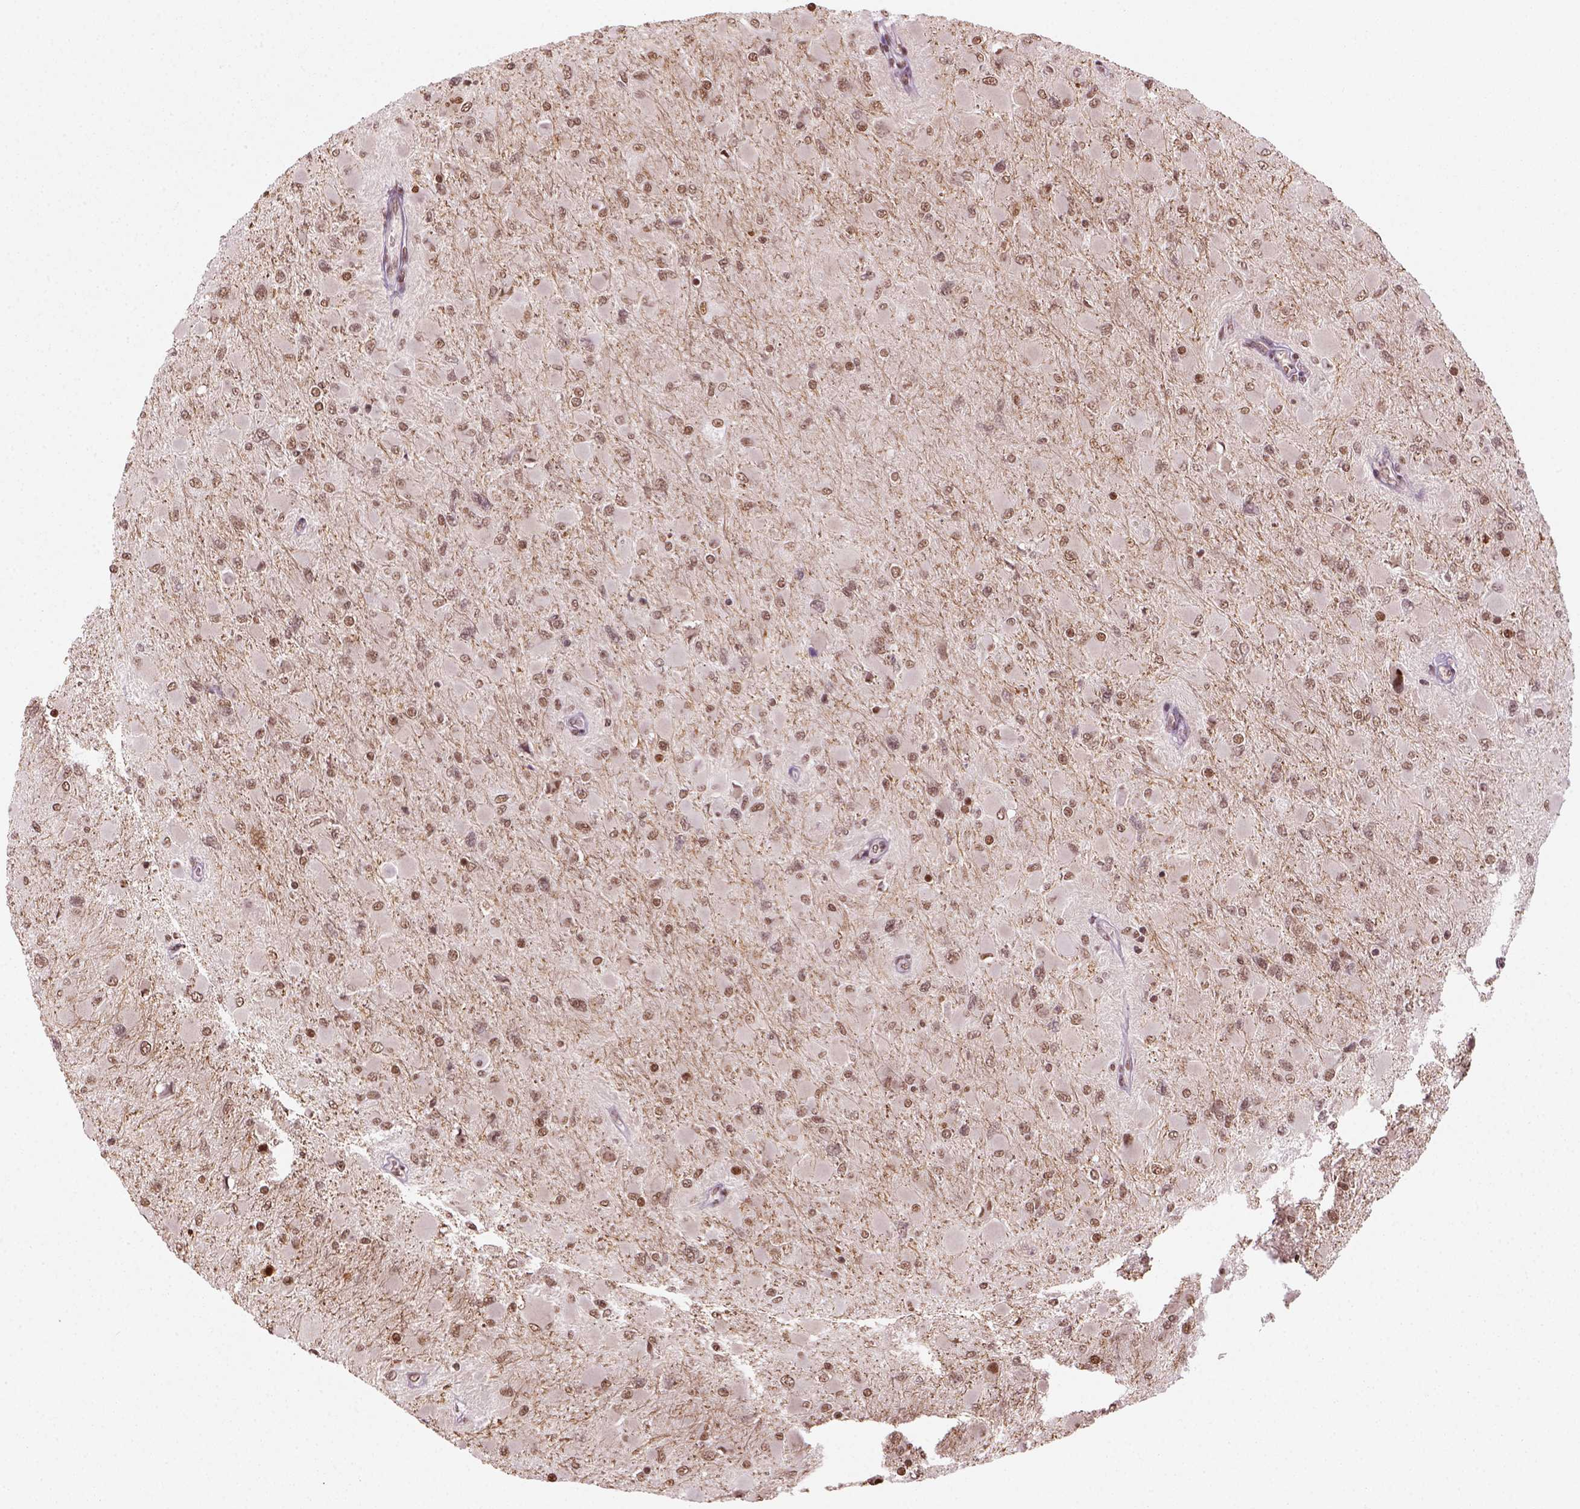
{"staining": {"intensity": "weak", "quantity": ">75%", "location": "nuclear"}, "tissue": "glioma", "cell_type": "Tumor cells", "image_type": "cancer", "snomed": [{"axis": "morphology", "description": "Glioma, malignant, High grade"}, {"axis": "topography", "description": "Cerebral cortex"}], "caption": "An image of human malignant high-grade glioma stained for a protein demonstrates weak nuclear brown staining in tumor cells. (IHC, brightfield microscopy, high magnification).", "gene": "GOT1", "patient": {"sex": "female", "age": 36}}